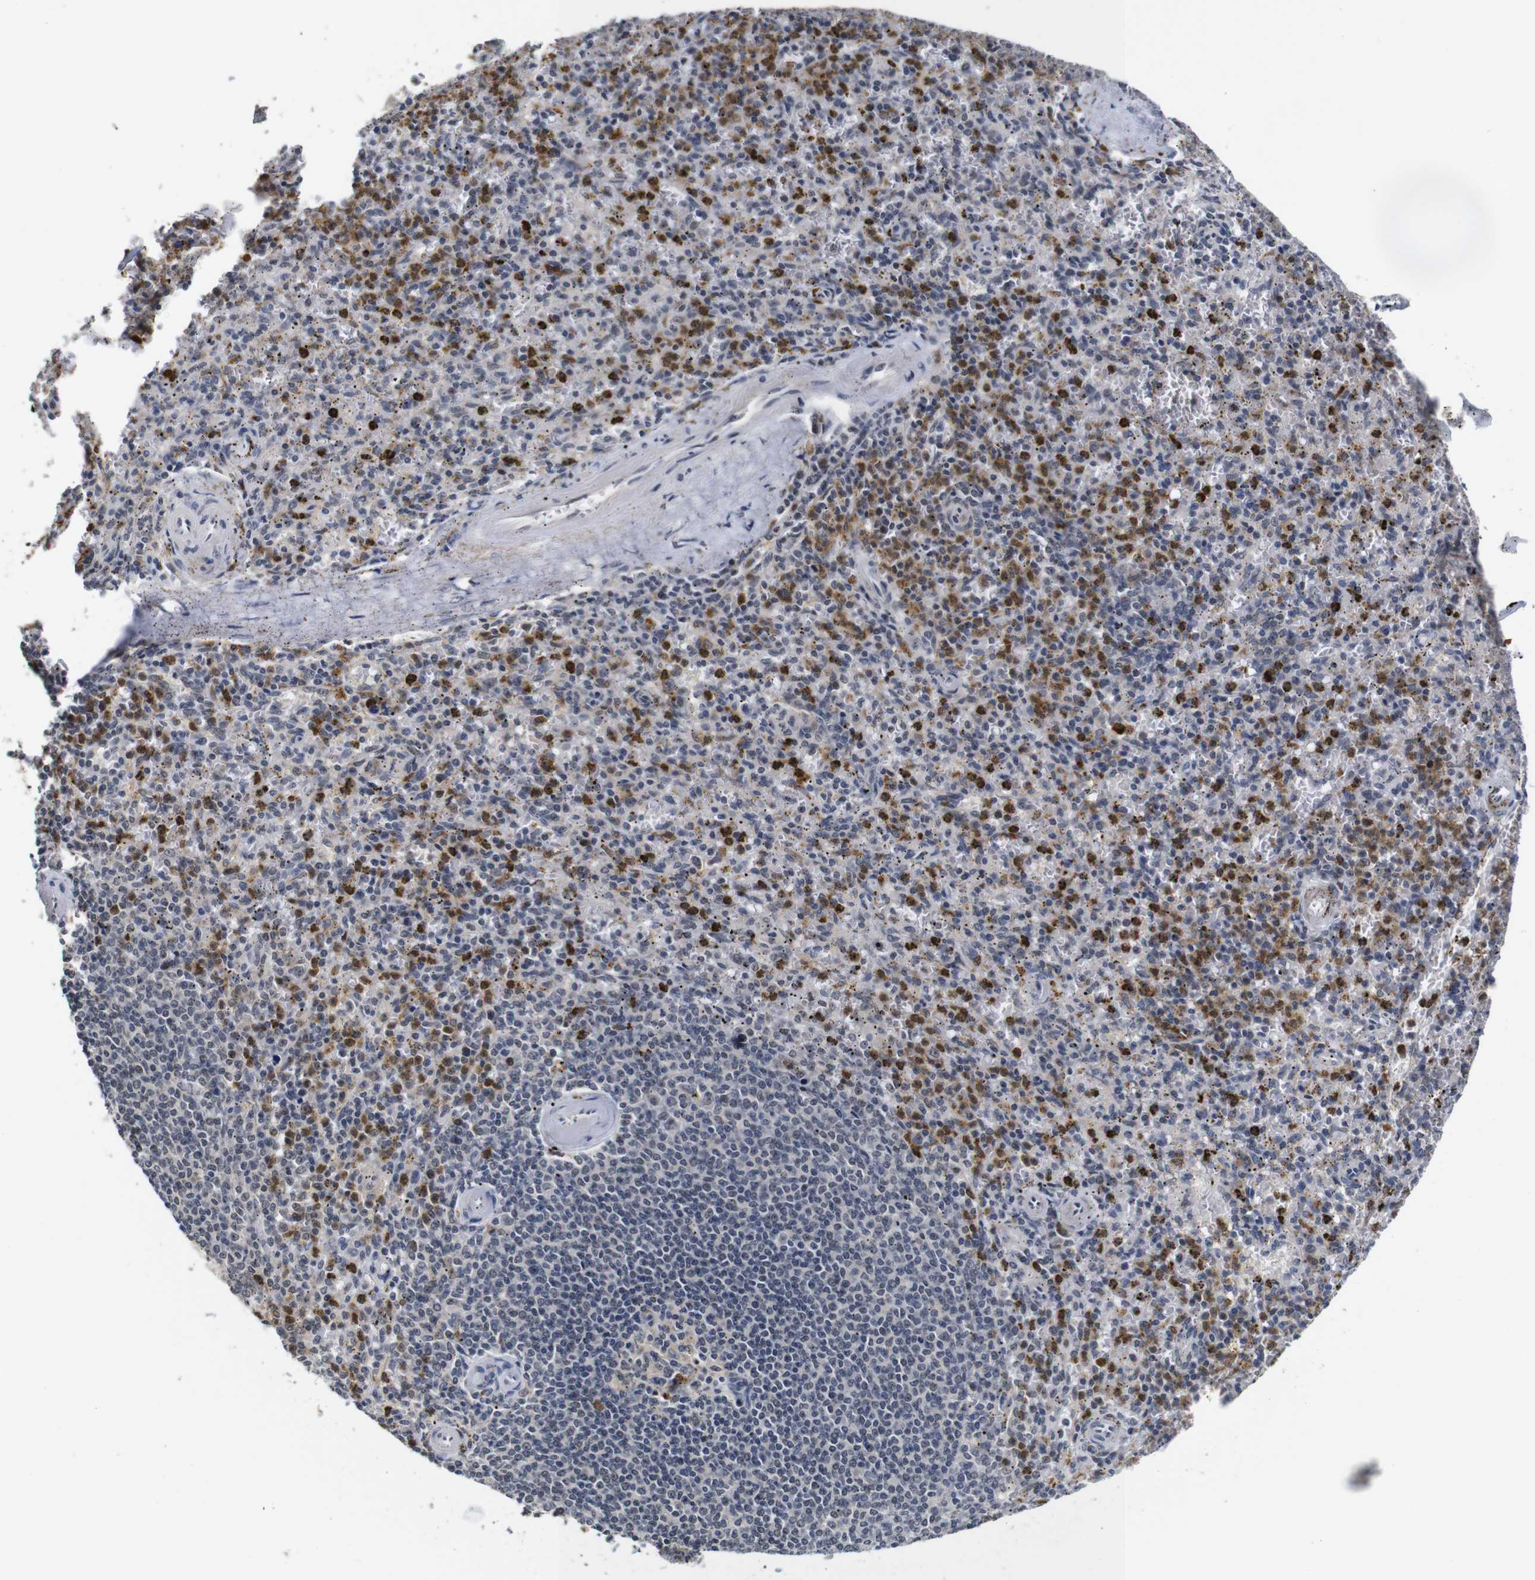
{"staining": {"intensity": "moderate", "quantity": "25%-75%", "location": "cytoplasmic/membranous,nuclear"}, "tissue": "spleen", "cell_type": "Cells in red pulp", "image_type": "normal", "snomed": [{"axis": "morphology", "description": "Normal tissue, NOS"}, {"axis": "topography", "description": "Spleen"}], "caption": "DAB immunohistochemical staining of normal human spleen reveals moderate cytoplasmic/membranous,nuclear protein expression in about 25%-75% of cells in red pulp.", "gene": "NTRK3", "patient": {"sex": "male", "age": 72}}